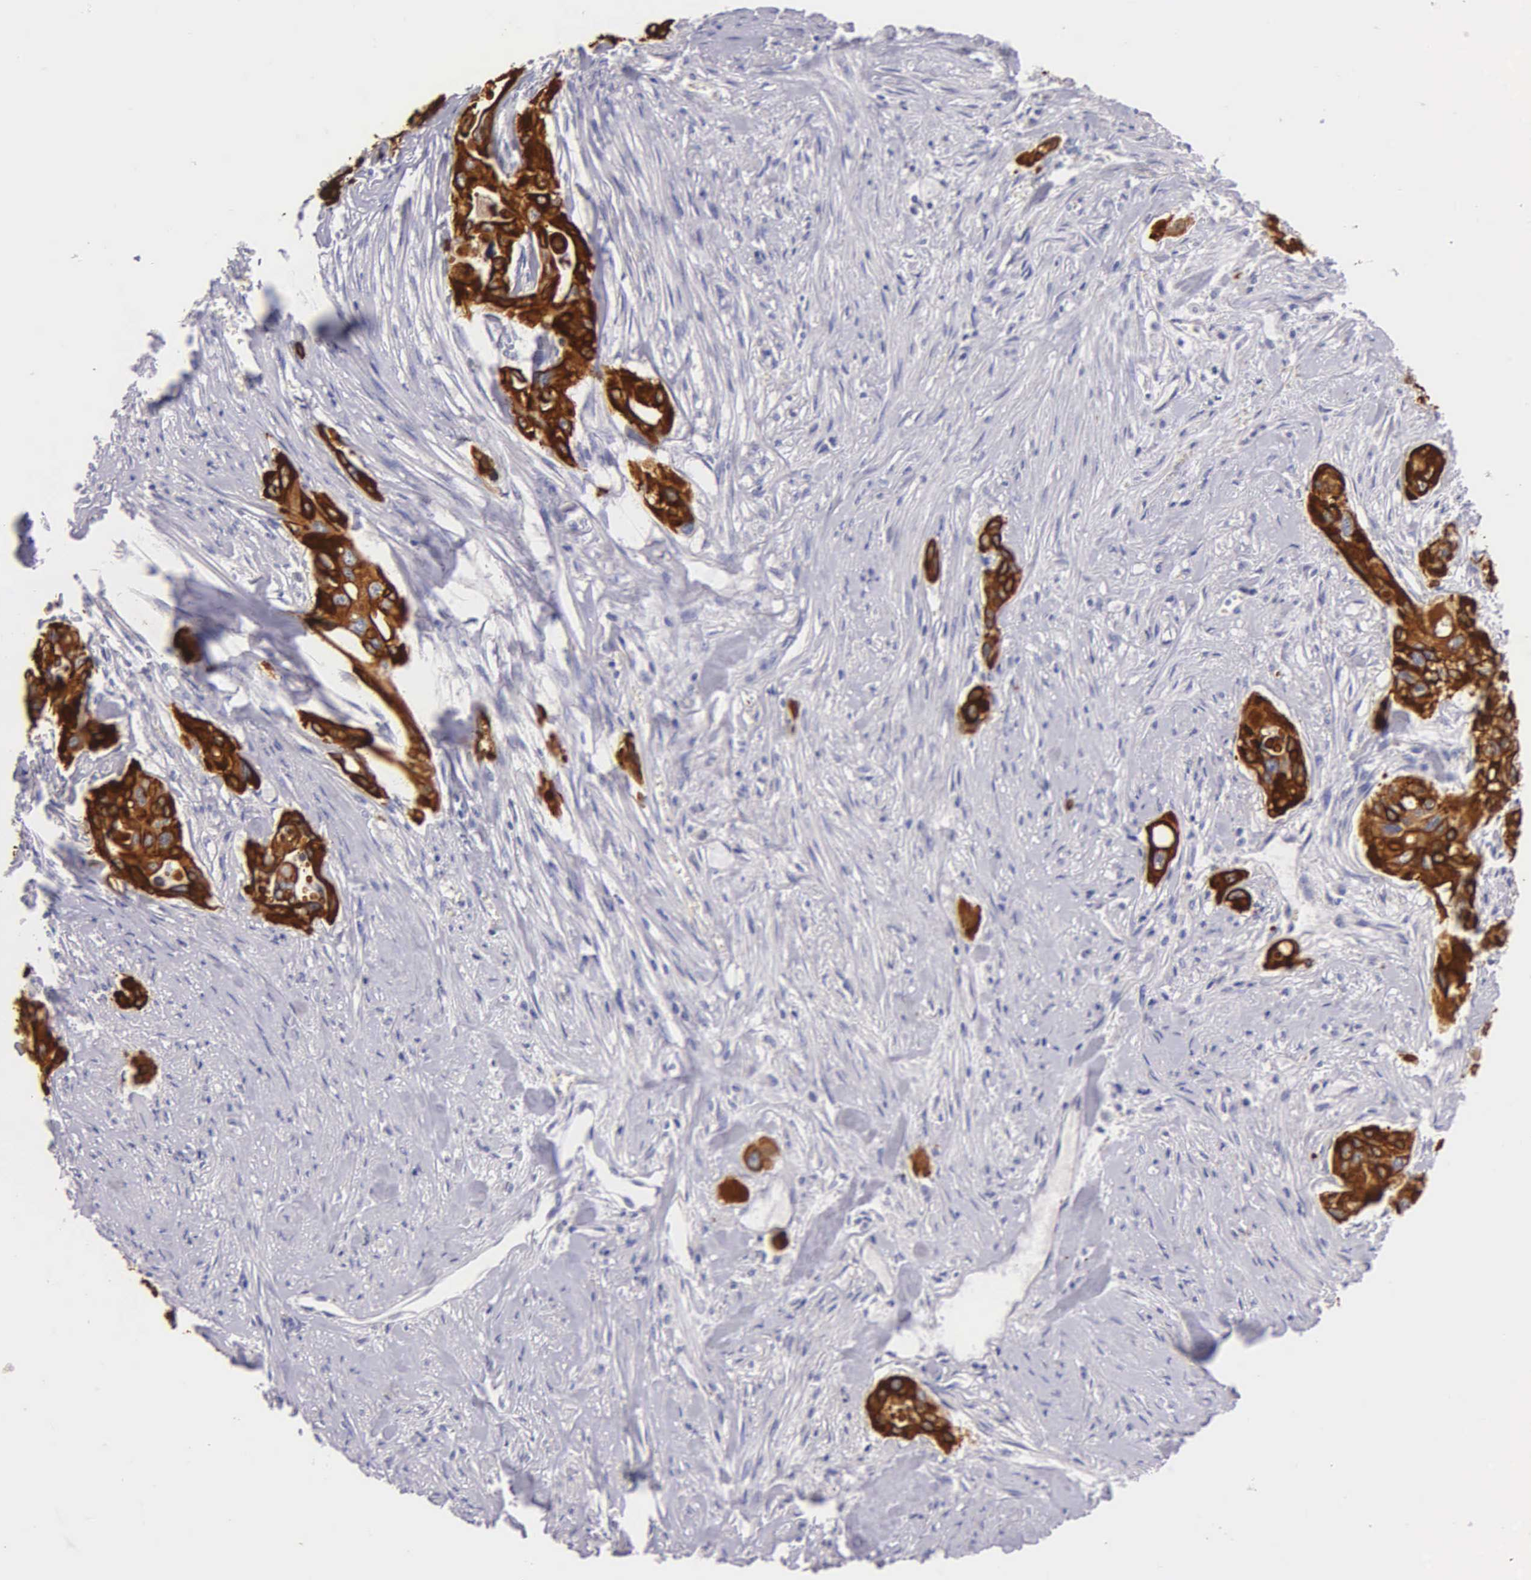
{"staining": {"intensity": "strong", "quantity": ">75%", "location": "cytoplasmic/membranous"}, "tissue": "pancreatic cancer", "cell_type": "Tumor cells", "image_type": "cancer", "snomed": [{"axis": "morphology", "description": "Adenocarcinoma, NOS"}, {"axis": "topography", "description": "Pancreas"}], "caption": "Pancreatic adenocarcinoma stained with DAB (3,3'-diaminobenzidine) immunohistochemistry (IHC) demonstrates high levels of strong cytoplasmic/membranous expression in approximately >75% of tumor cells.", "gene": "KRT17", "patient": {"sex": "male", "age": 77}}